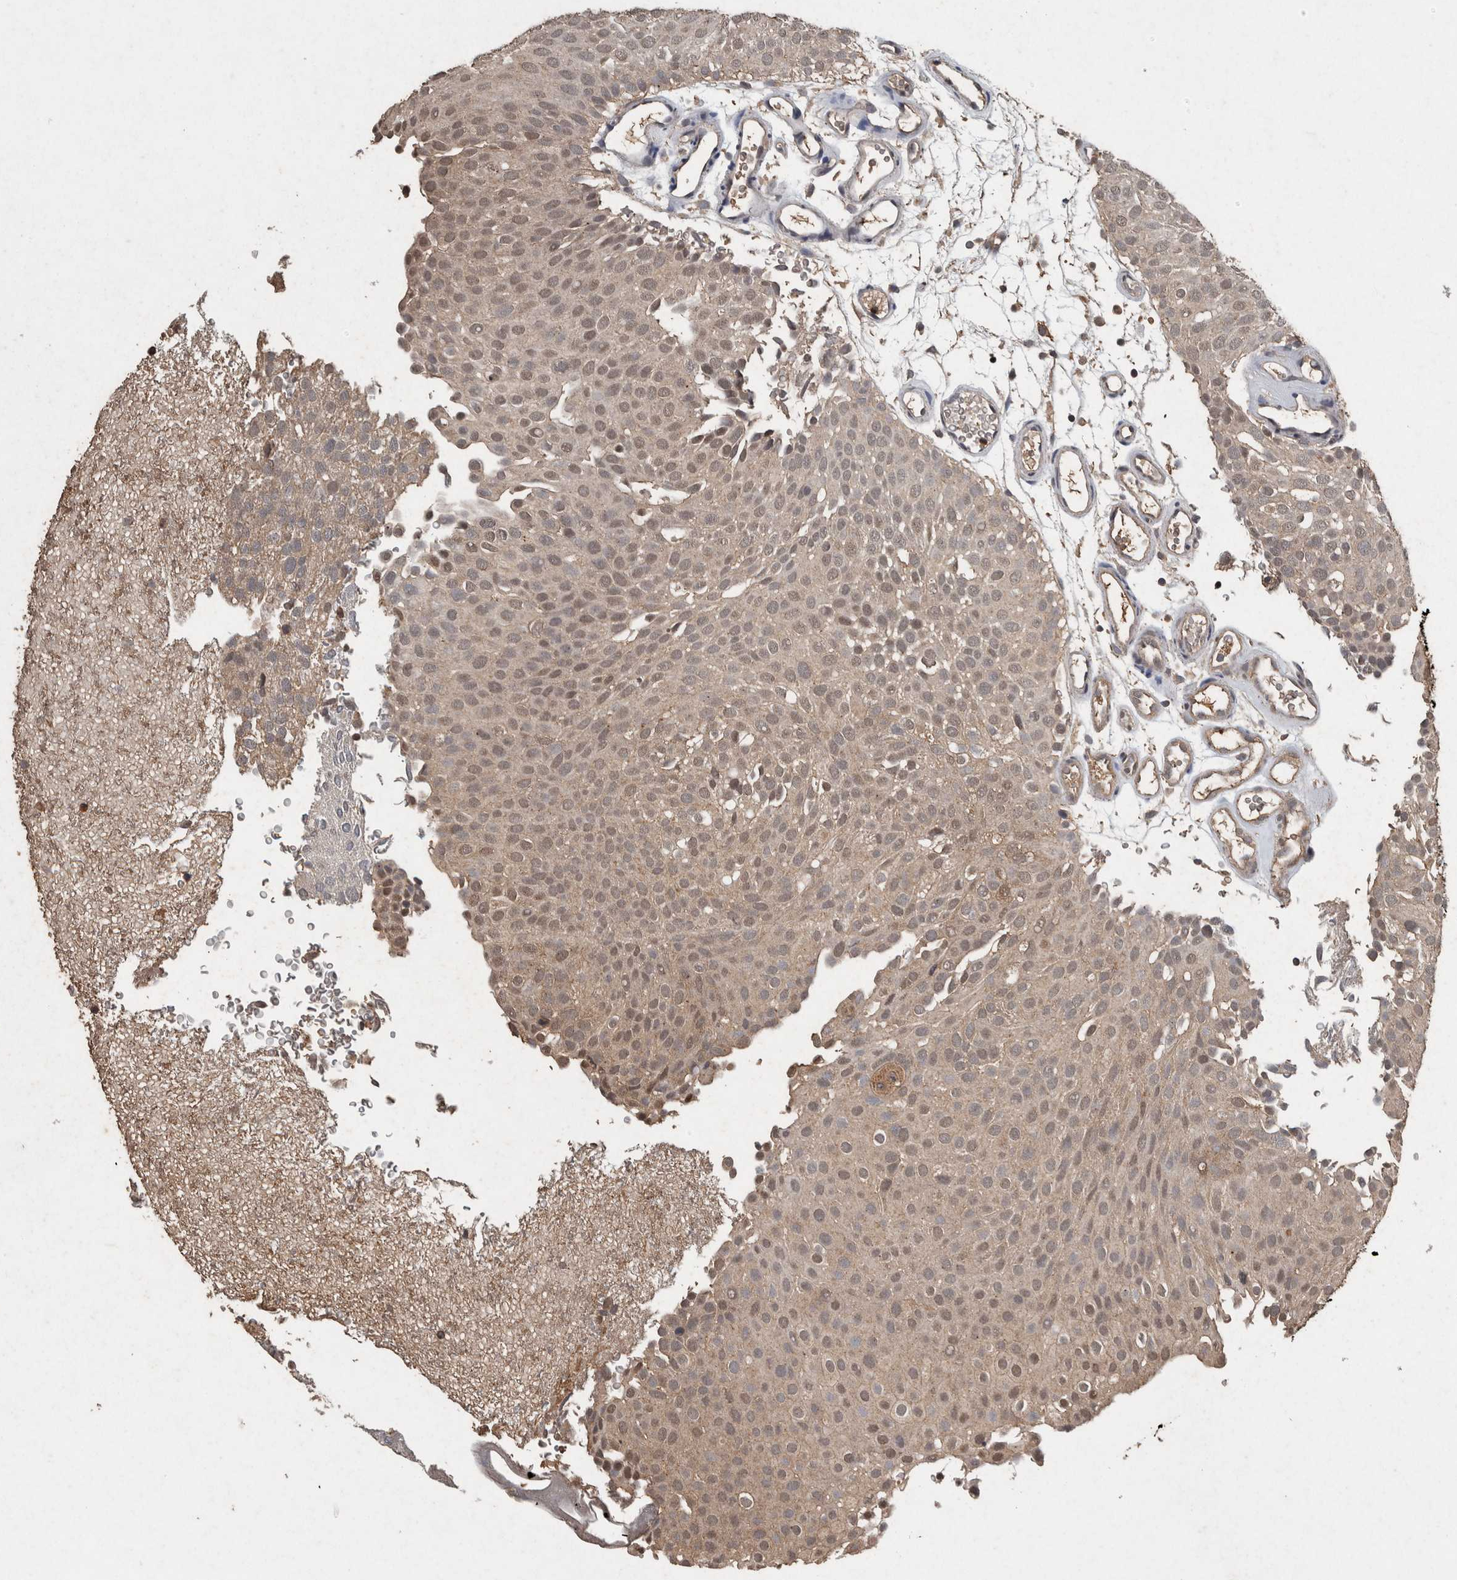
{"staining": {"intensity": "weak", "quantity": ">75%", "location": "cytoplasmic/membranous,nuclear"}, "tissue": "urothelial cancer", "cell_type": "Tumor cells", "image_type": "cancer", "snomed": [{"axis": "morphology", "description": "Urothelial carcinoma, Low grade"}, {"axis": "topography", "description": "Urinary bladder"}], "caption": "A high-resolution micrograph shows immunohistochemistry staining of urothelial carcinoma (low-grade), which shows weak cytoplasmic/membranous and nuclear staining in about >75% of tumor cells. (DAB = brown stain, brightfield microscopy at high magnification).", "gene": "FGFRL1", "patient": {"sex": "male", "age": 78}}